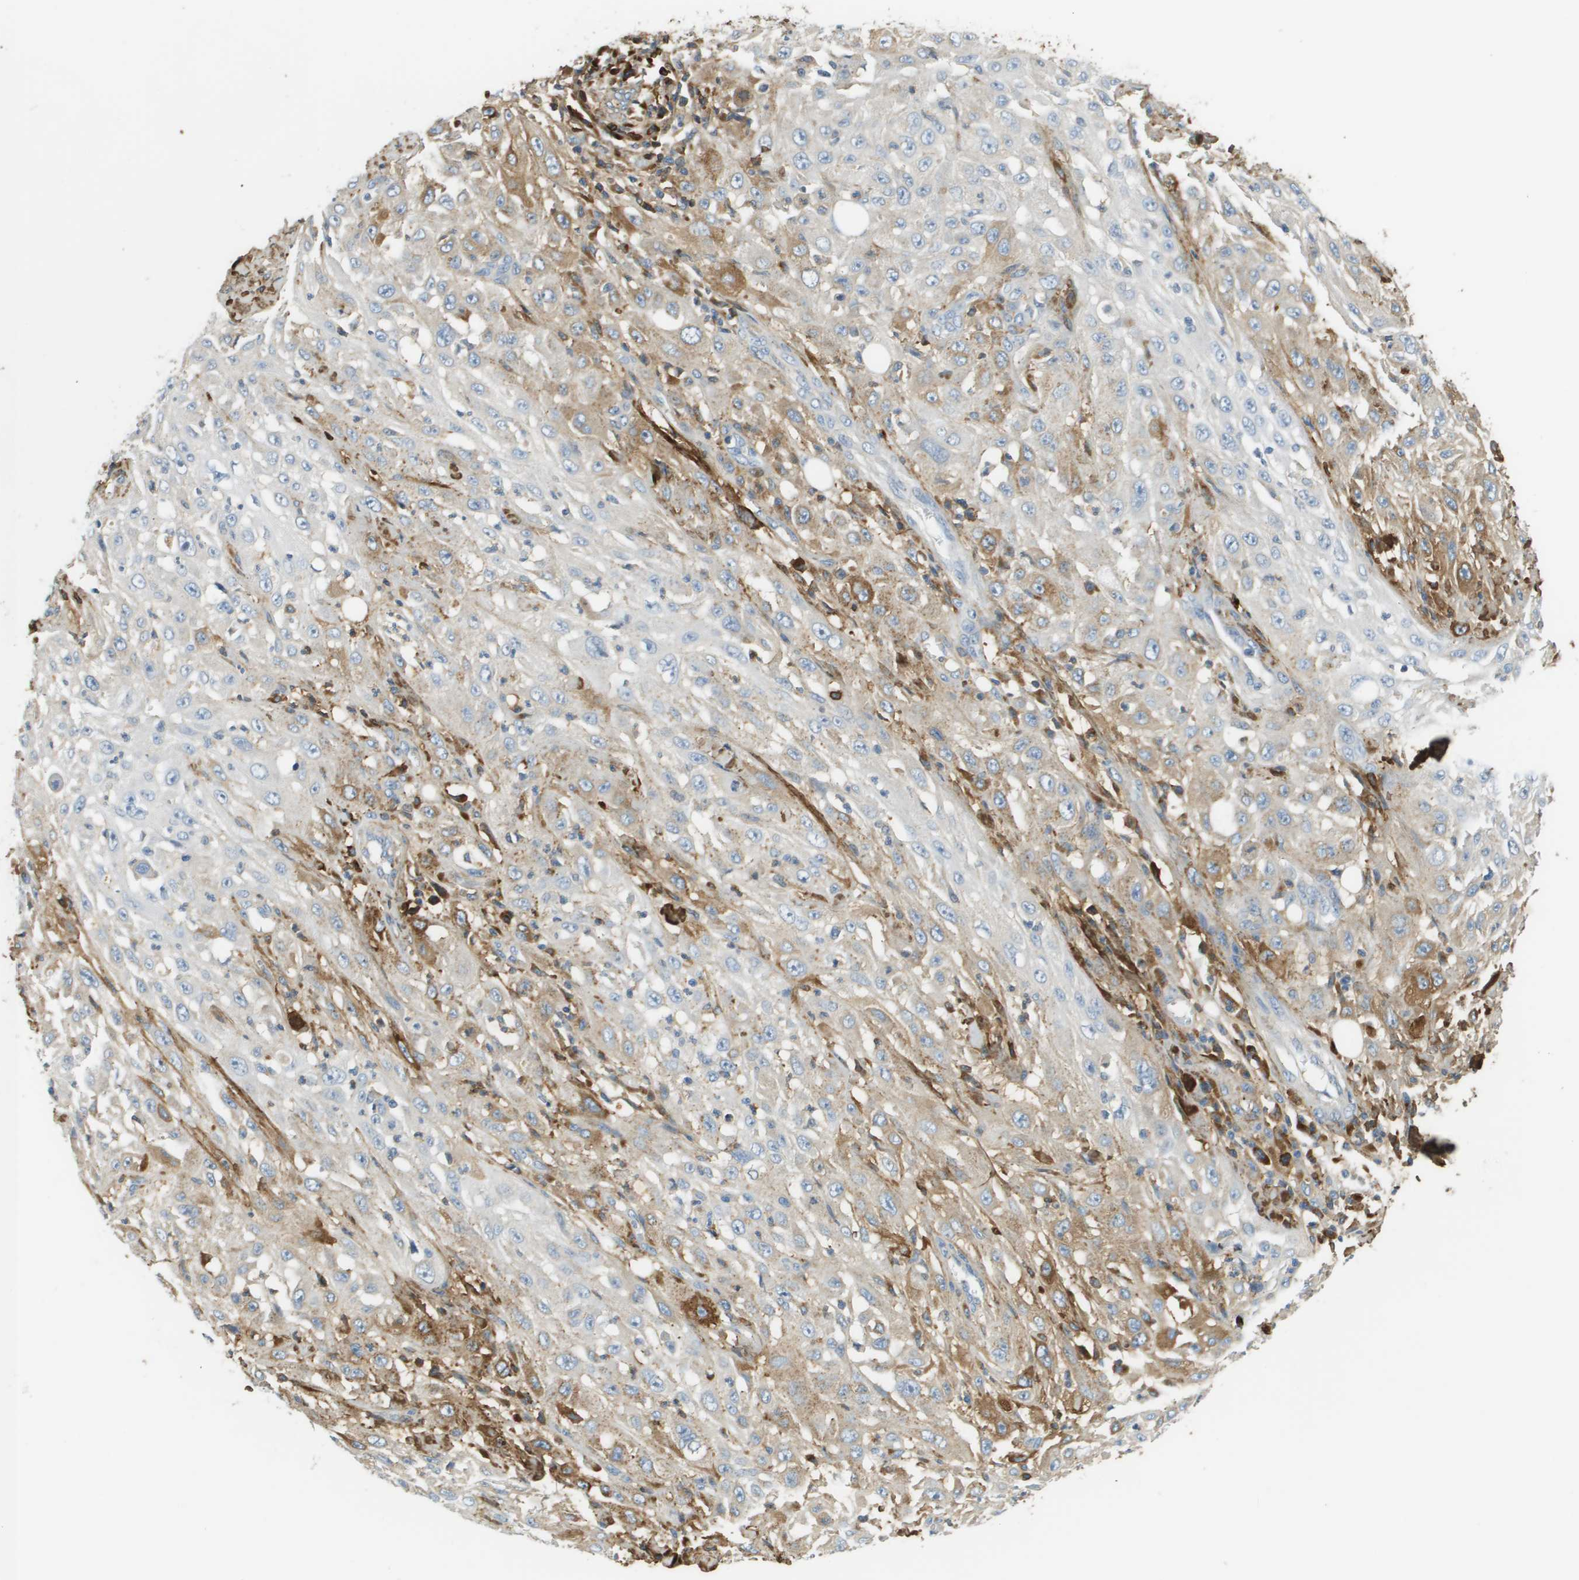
{"staining": {"intensity": "weak", "quantity": "<25%", "location": "cytoplasmic/membranous"}, "tissue": "skin cancer", "cell_type": "Tumor cells", "image_type": "cancer", "snomed": [{"axis": "morphology", "description": "Squamous cell carcinoma, NOS"}, {"axis": "morphology", "description": "Squamous cell carcinoma, metastatic, NOS"}, {"axis": "topography", "description": "Skin"}, {"axis": "topography", "description": "Lymph node"}], "caption": "A histopathology image of skin cancer stained for a protein reveals no brown staining in tumor cells.", "gene": "DCN", "patient": {"sex": "male", "age": 75}}